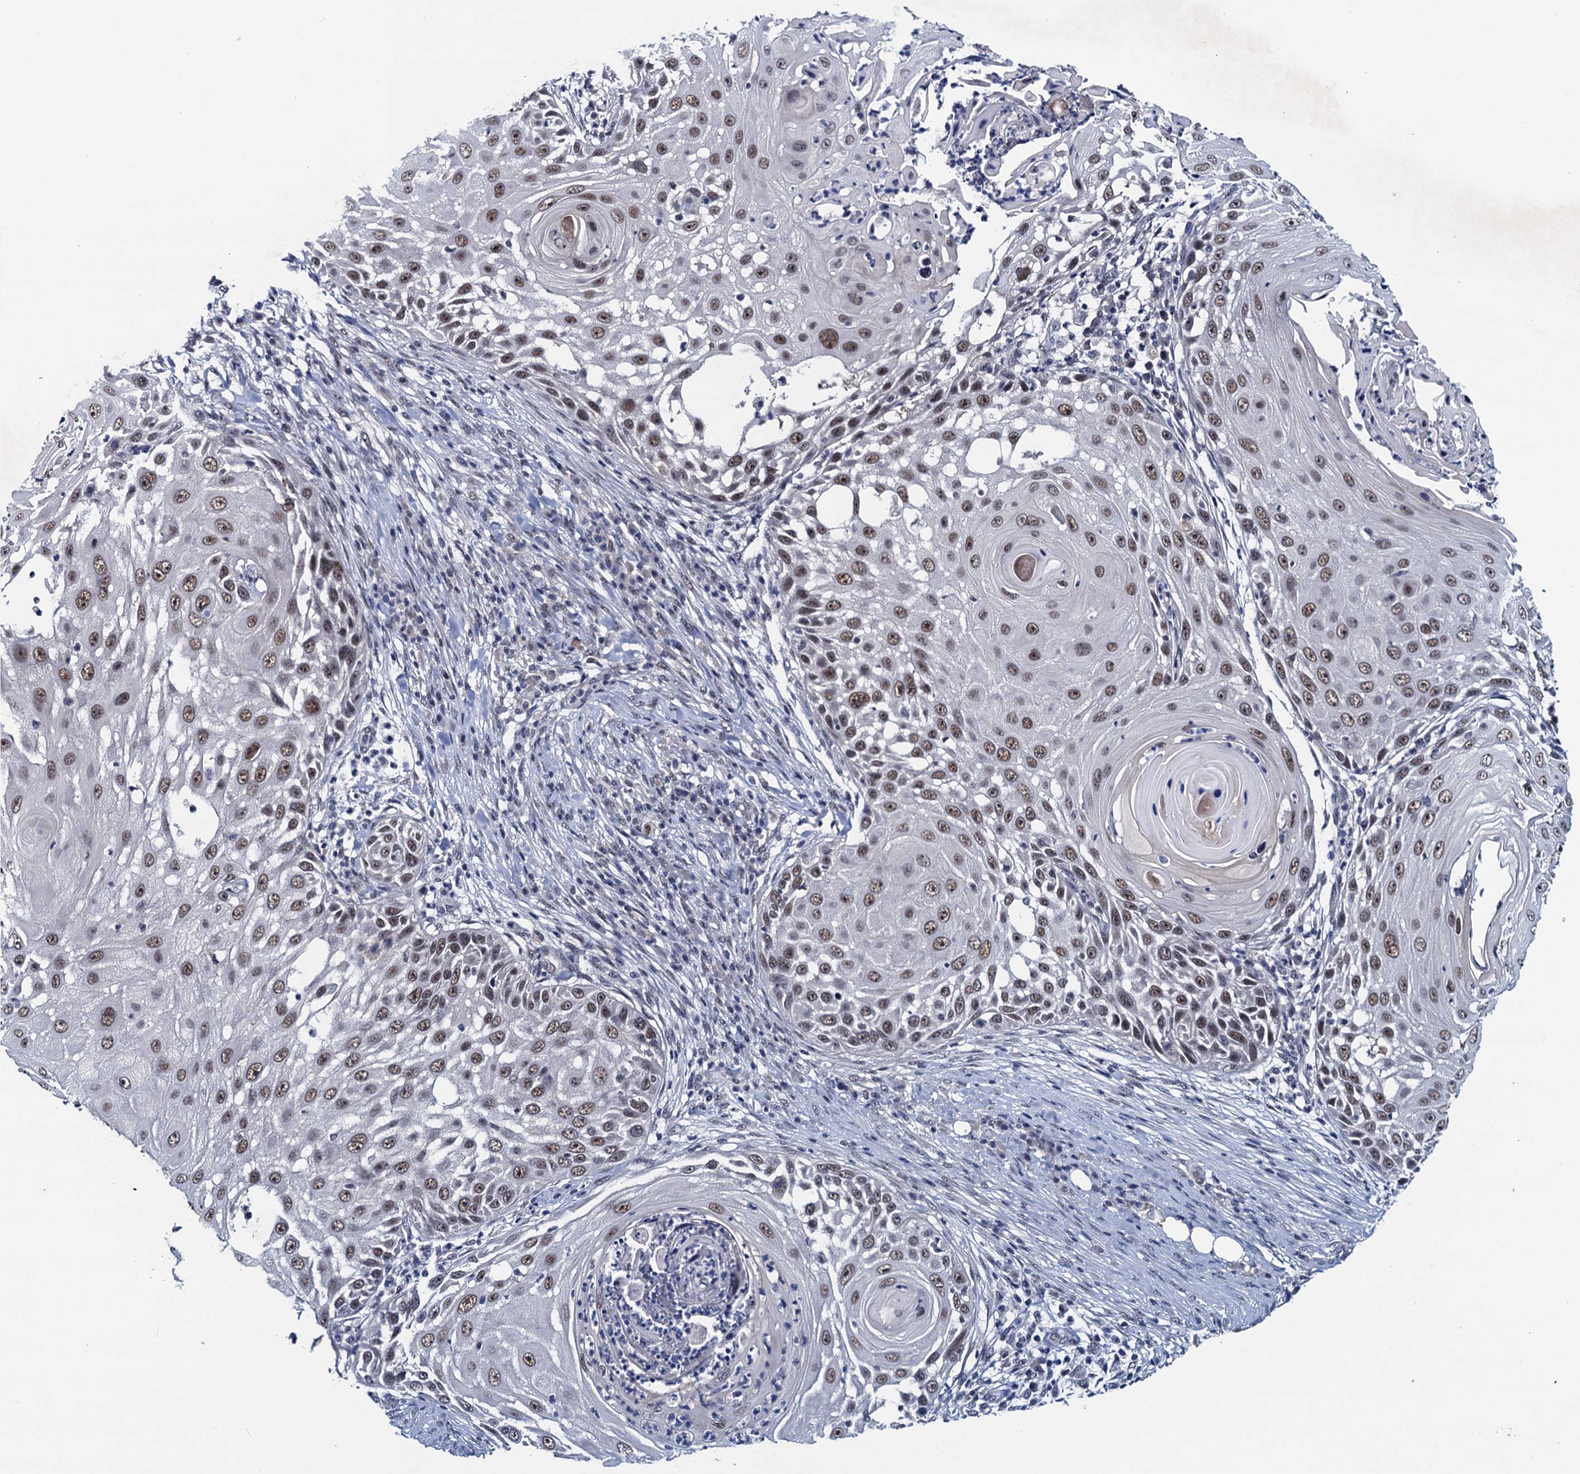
{"staining": {"intensity": "moderate", "quantity": ">75%", "location": "nuclear"}, "tissue": "skin cancer", "cell_type": "Tumor cells", "image_type": "cancer", "snomed": [{"axis": "morphology", "description": "Squamous cell carcinoma, NOS"}, {"axis": "topography", "description": "Skin"}], "caption": "DAB immunohistochemical staining of skin cancer reveals moderate nuclear protein expression in approximately >75% of tumor cells.", "gene": "FNBP4", "patient": {"sex": "female", "age": 44}}